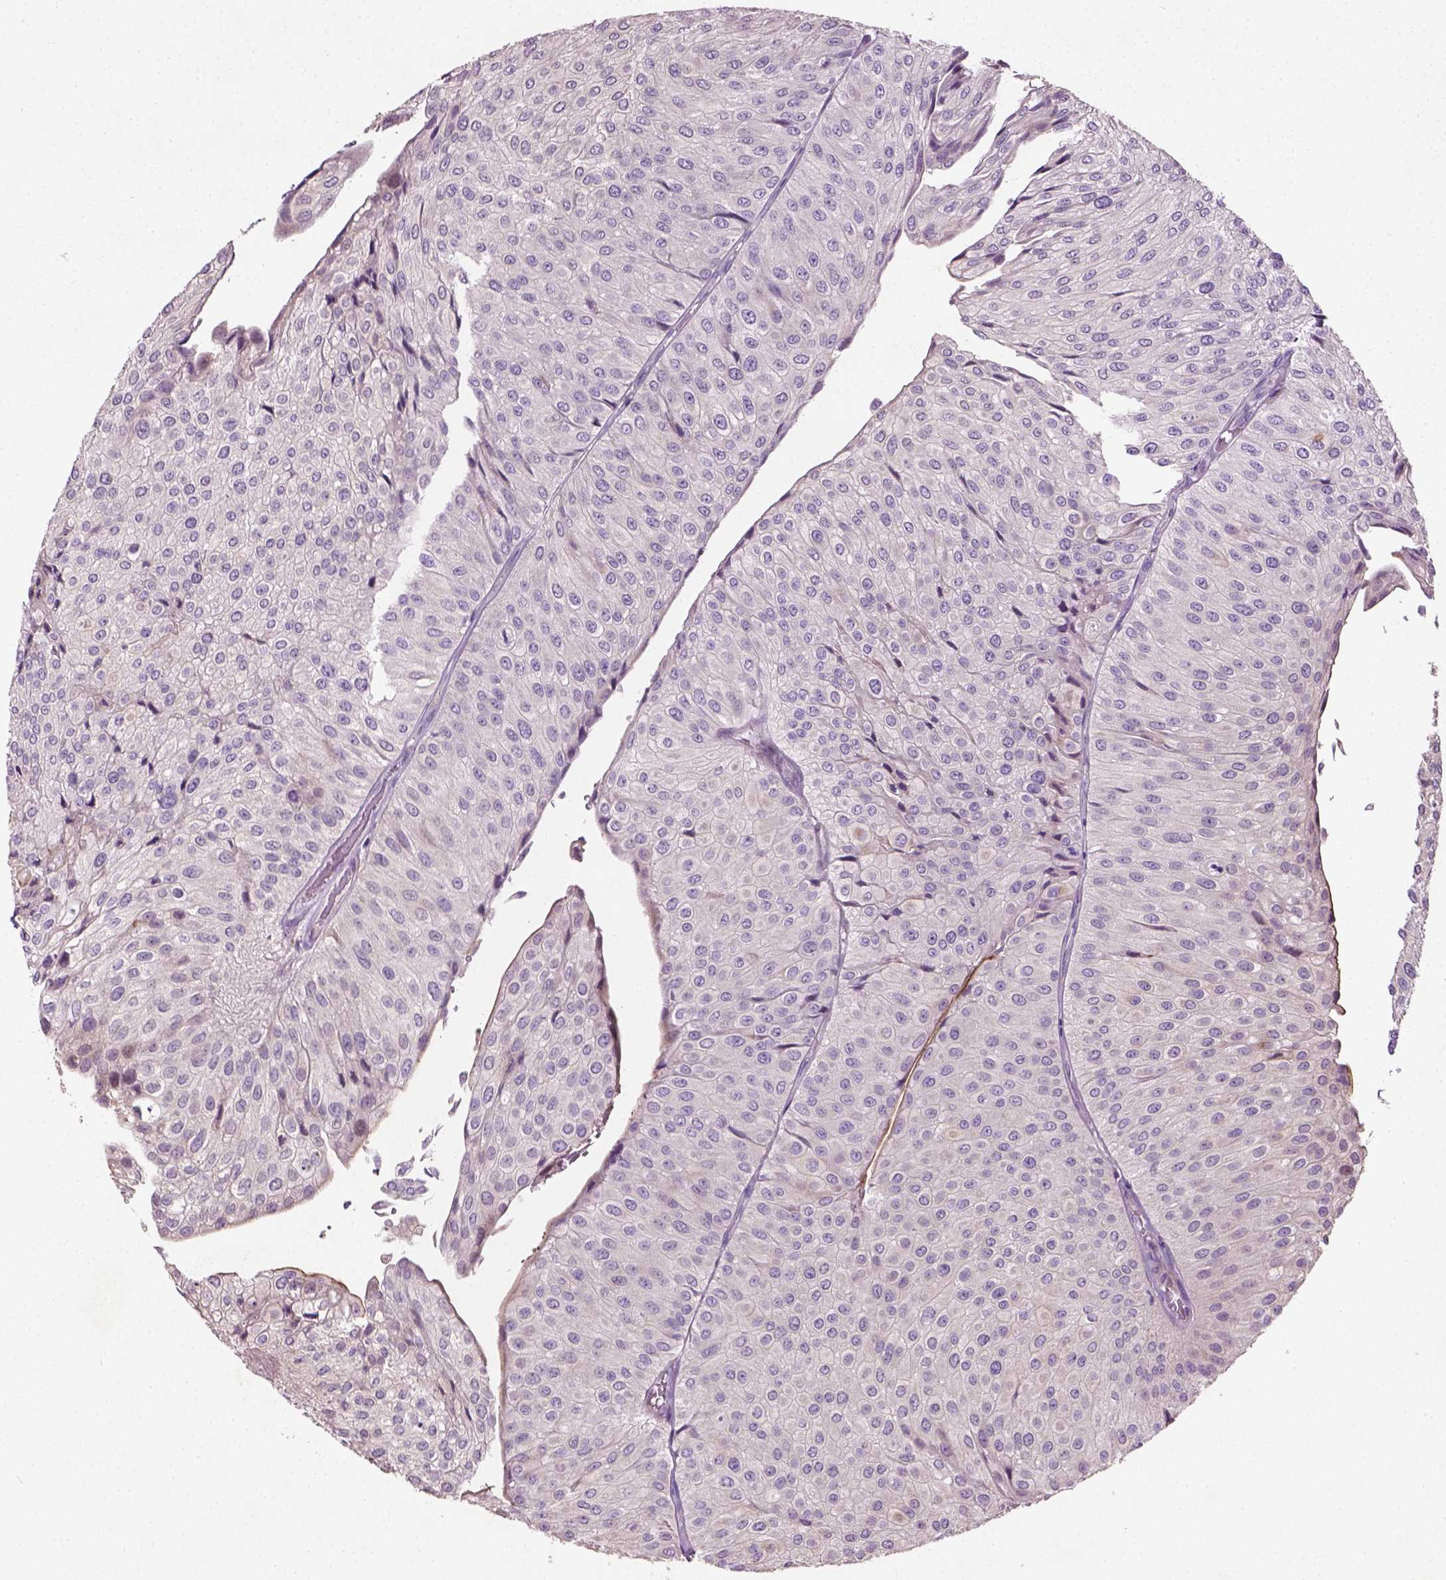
{"staining": {"intensity": "negative", "quantity": "none", "location": "none"}, "tissue": "urothelial cancer", "cell_type": "Tumor cells", "image_type": "cancer", "snomed": [{"axis": "morphology", "description": "Urothelial carcinoma, NOS"}, {"axis": "topography", "description": "Urinary bladder"}], "caption": "Transitional cell carcinoma was stained to show a protein in brown. There is no significant positivity in tumor cells.", "gene": "PKP3", "patient": {"sex": "male", "age": 67}}